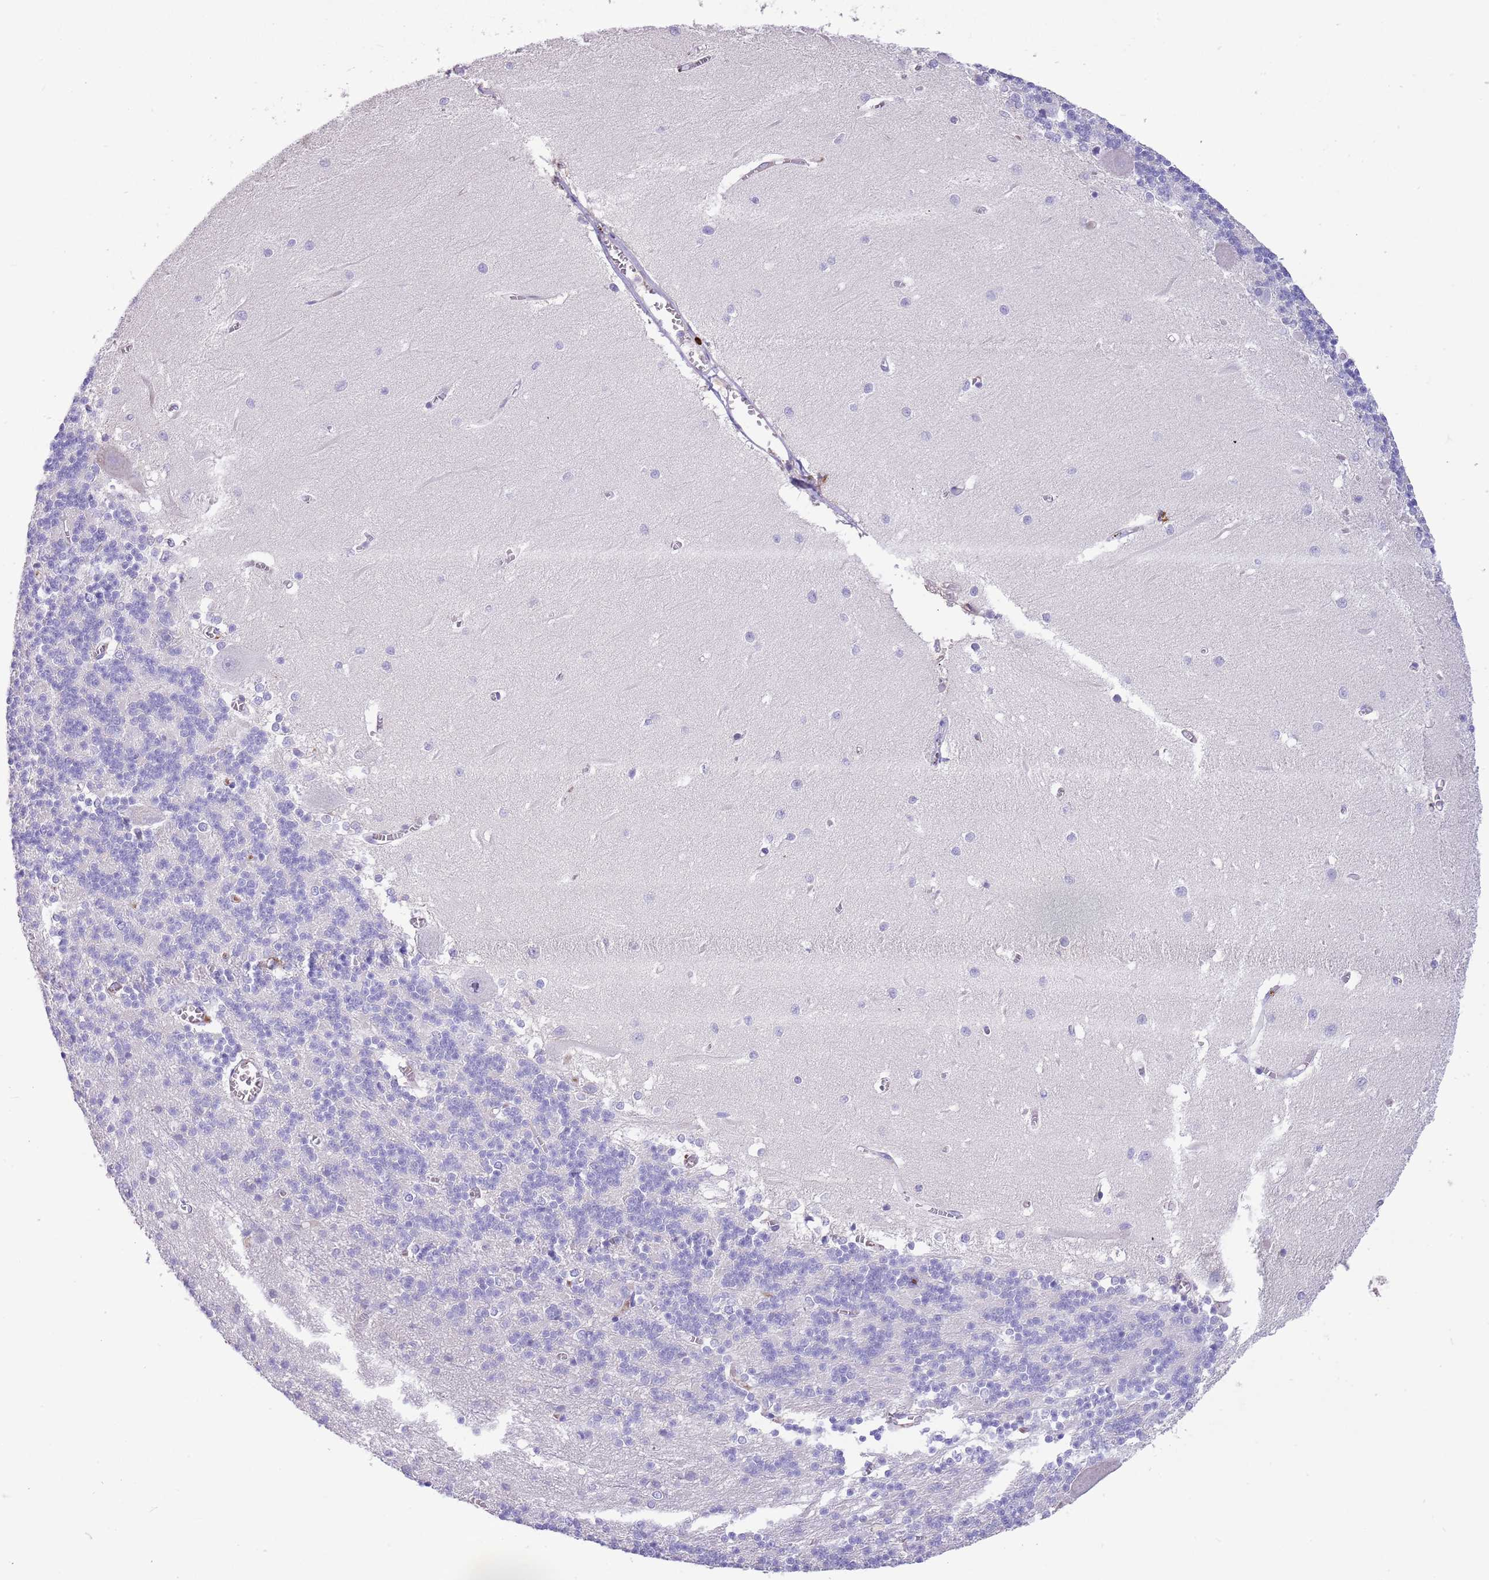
{"staining": {"intensity": "negative", "quantity": "none", "location": "none"}, "tissue": "cerebellum", "cell_type": "Cells in granular layer", "image_type": "normal", "snomed": [{"axis": "morphology", "description": "Normal tissue, NOS"}, {"axis": "topography", "description": "Cerebellum"}], "caption": "Immunohistochemistry (IHC) micrograph of unremarkable cerebellum: human cerebellum stained with DAB (3,3'-diaminobenzidine) demonstrates no significant protein positivity in cells in granular layer.", "gene": "LEPROTL1", "patient": {"sex": "male", "age": 37}}